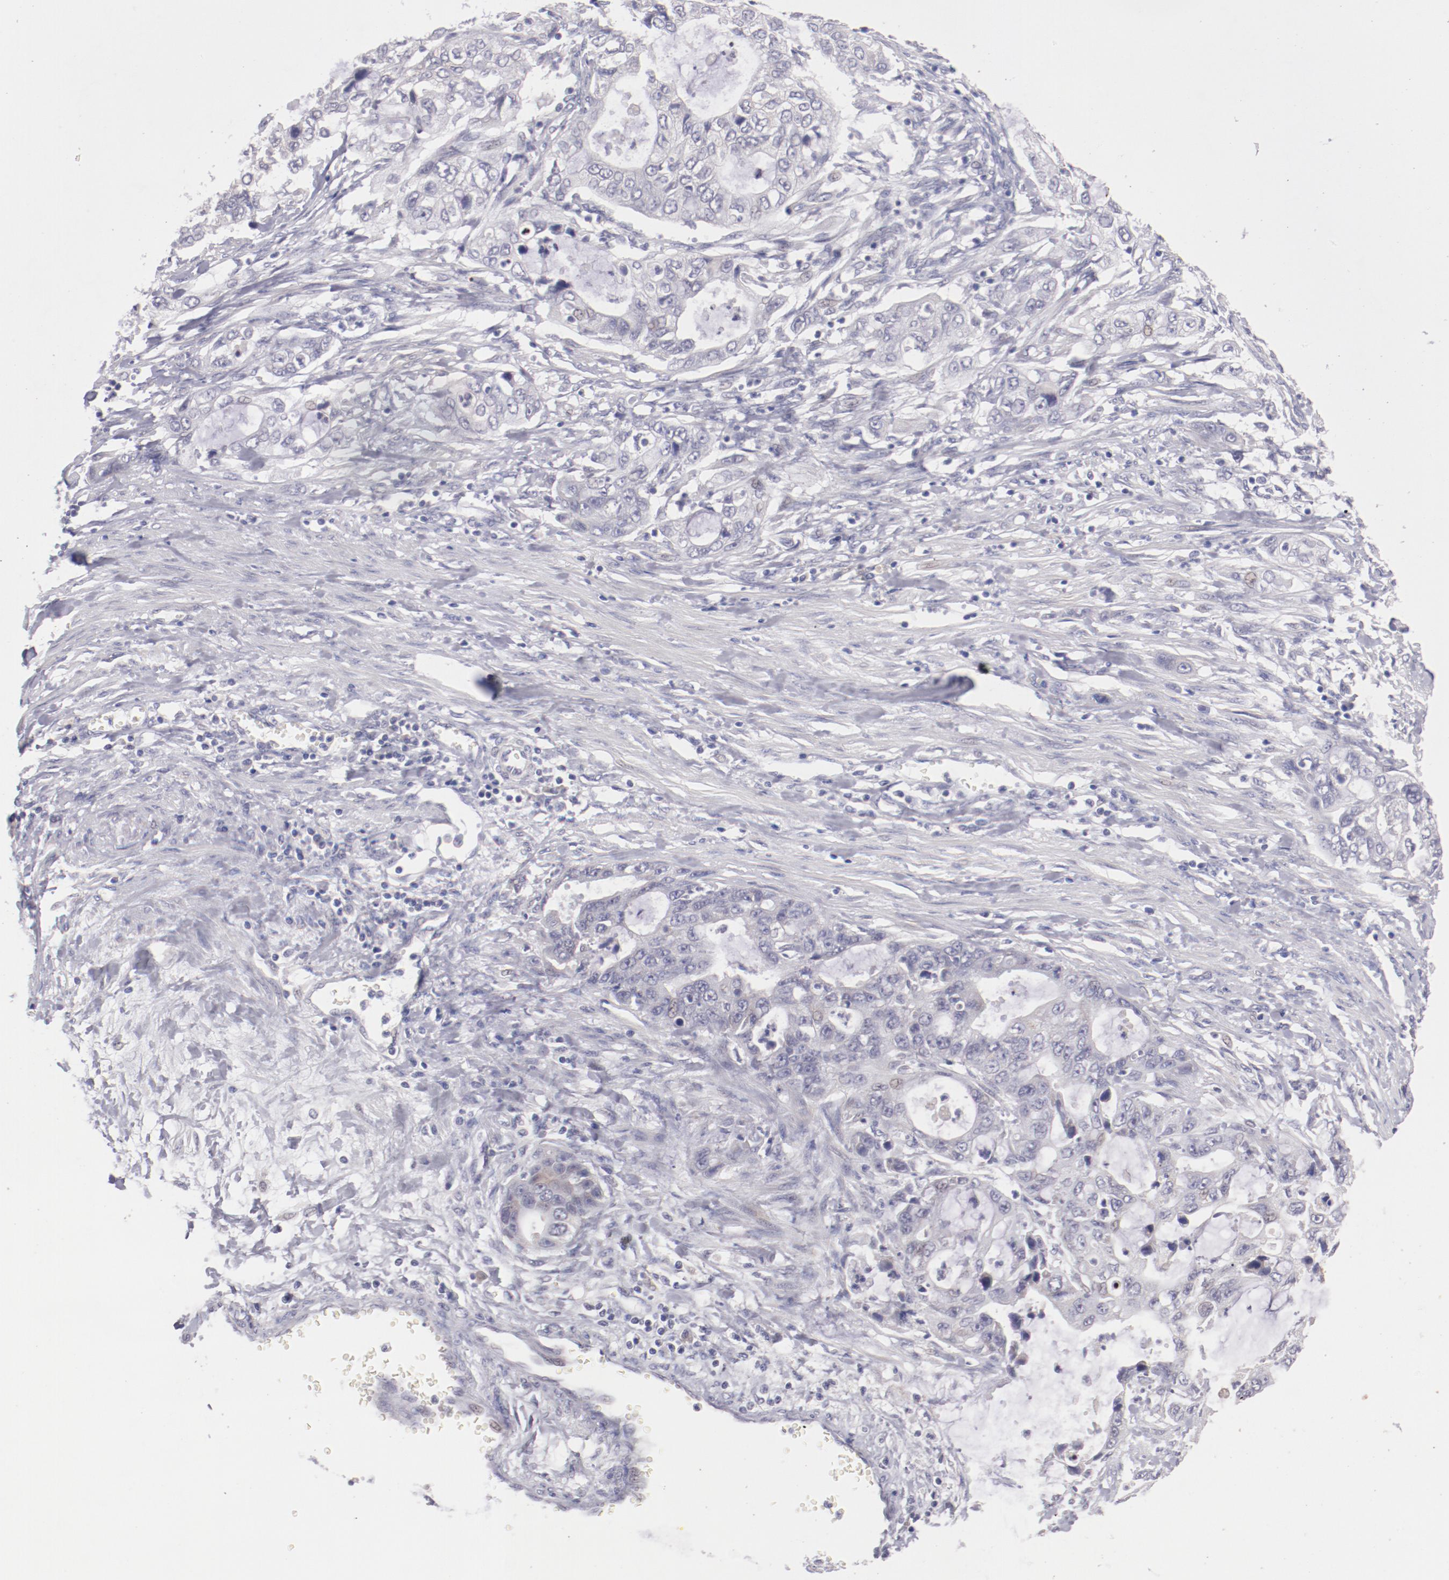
{"staining": {"intensity": "negative", "quantity": "none", "location": "none"}, "tissue": "stomach cancer", "cell_type": "Tumor cells", "image_type": "cancer", "snomed": [{"axis": "morphology", "description": "Adenocarcinoma, NOS"}, {"axis": "topography", "description": "Stomach, upper"}], "caption": "Tumor cells are negative for brown protein staining in stomach cancer. (DAB immunohistochemistry (IHC), high magnification).", "gene": "TRAF3", "patient": {"sex": "female", "age": 52}}